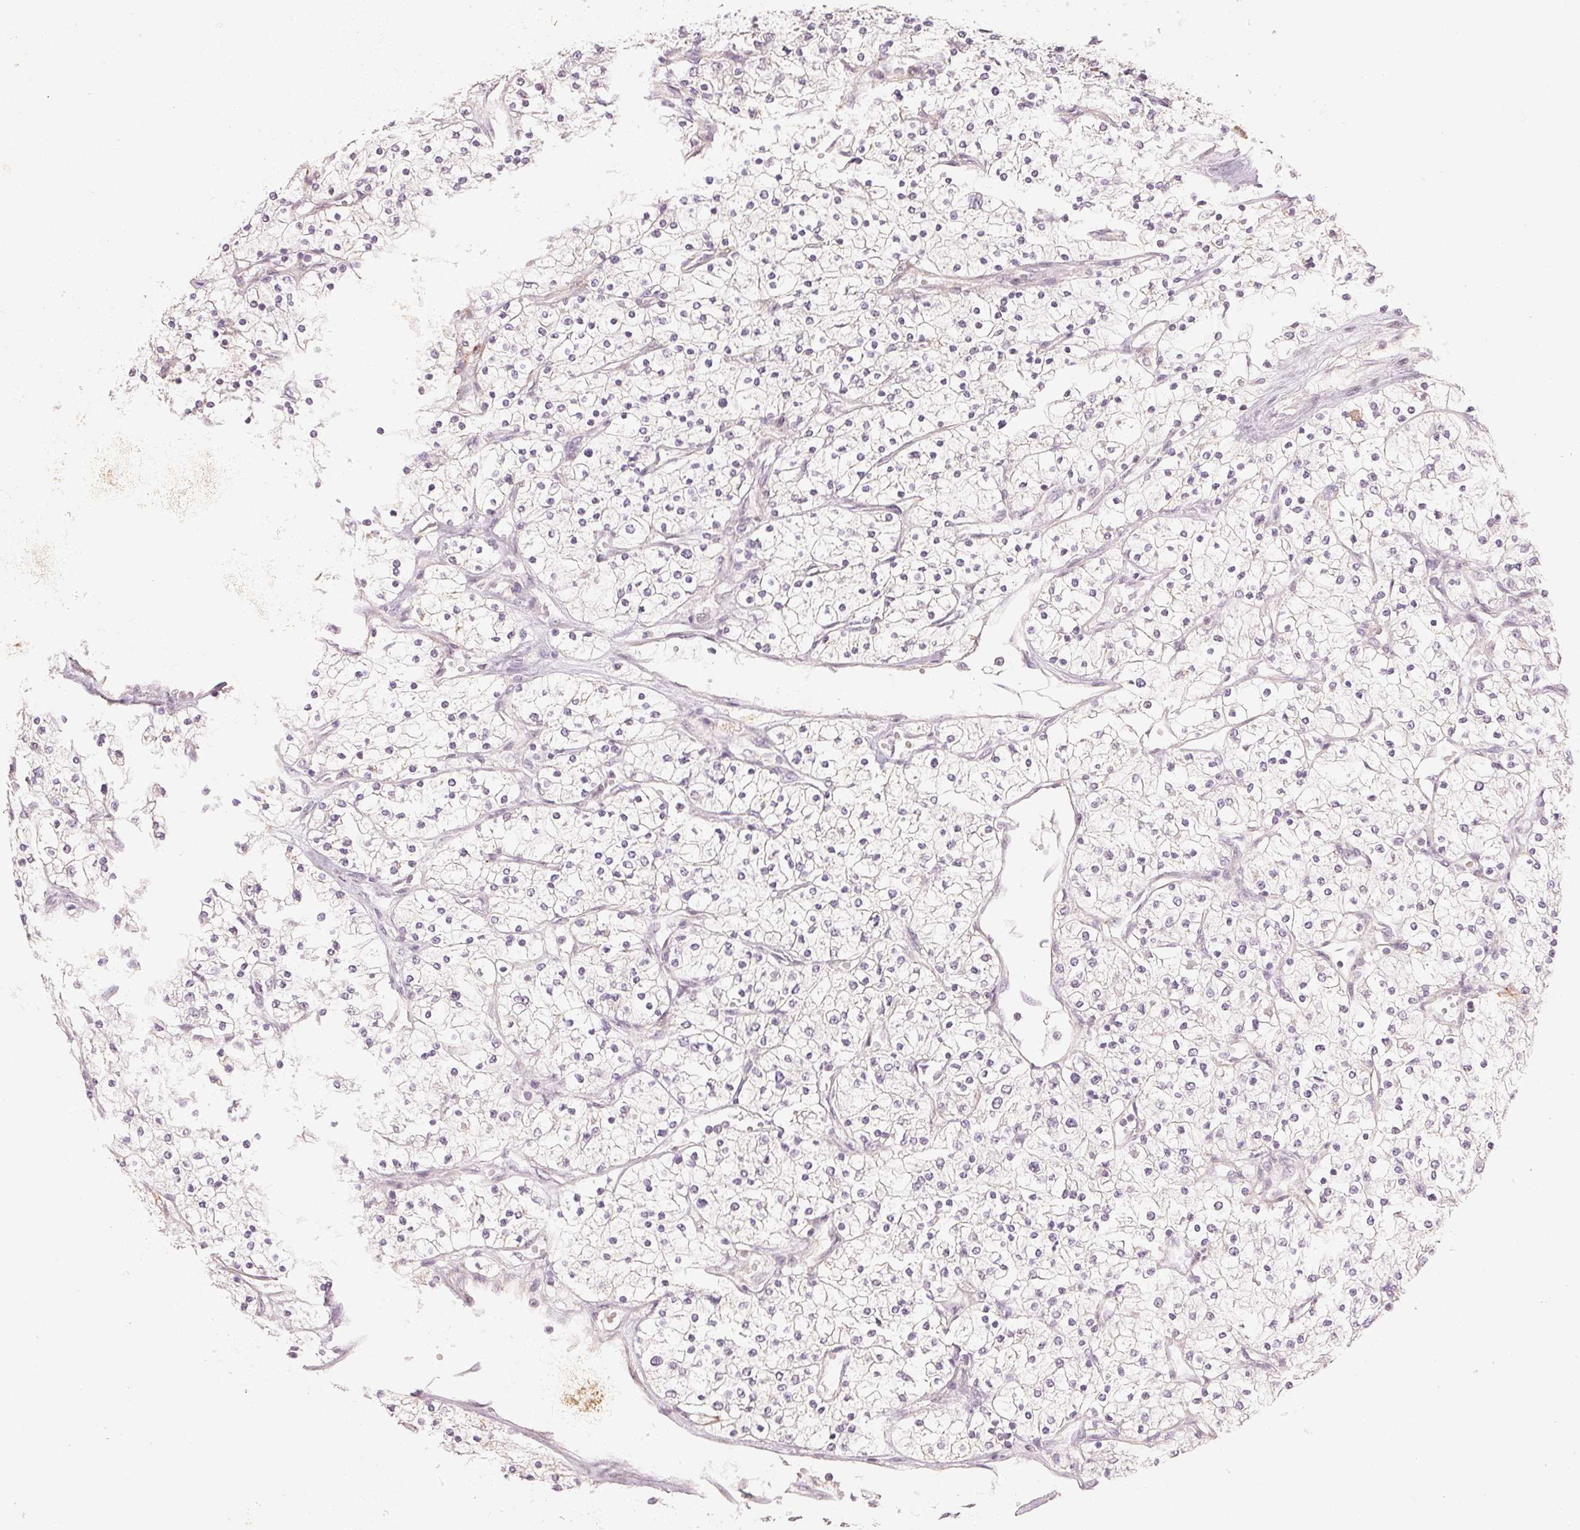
{"staining": {"intensity": "negative", "quantity": "none", "location": "none"}, "tissue": "renal cancer", "cell_type": "Tumor cells", "image_type": "cancer", "snomed": [{"axis": "morphology", "description": "Adenocarcinoma, NOS"}, {"axis": "topography", "description": "Kidney"}], "caption": "Renal cancer stained for a protein using immunohistochemistry (IHC) exhibits no staining tumor cells.", "gene": "DENND2C", "patient": {"sex": "male", "age": 80}}